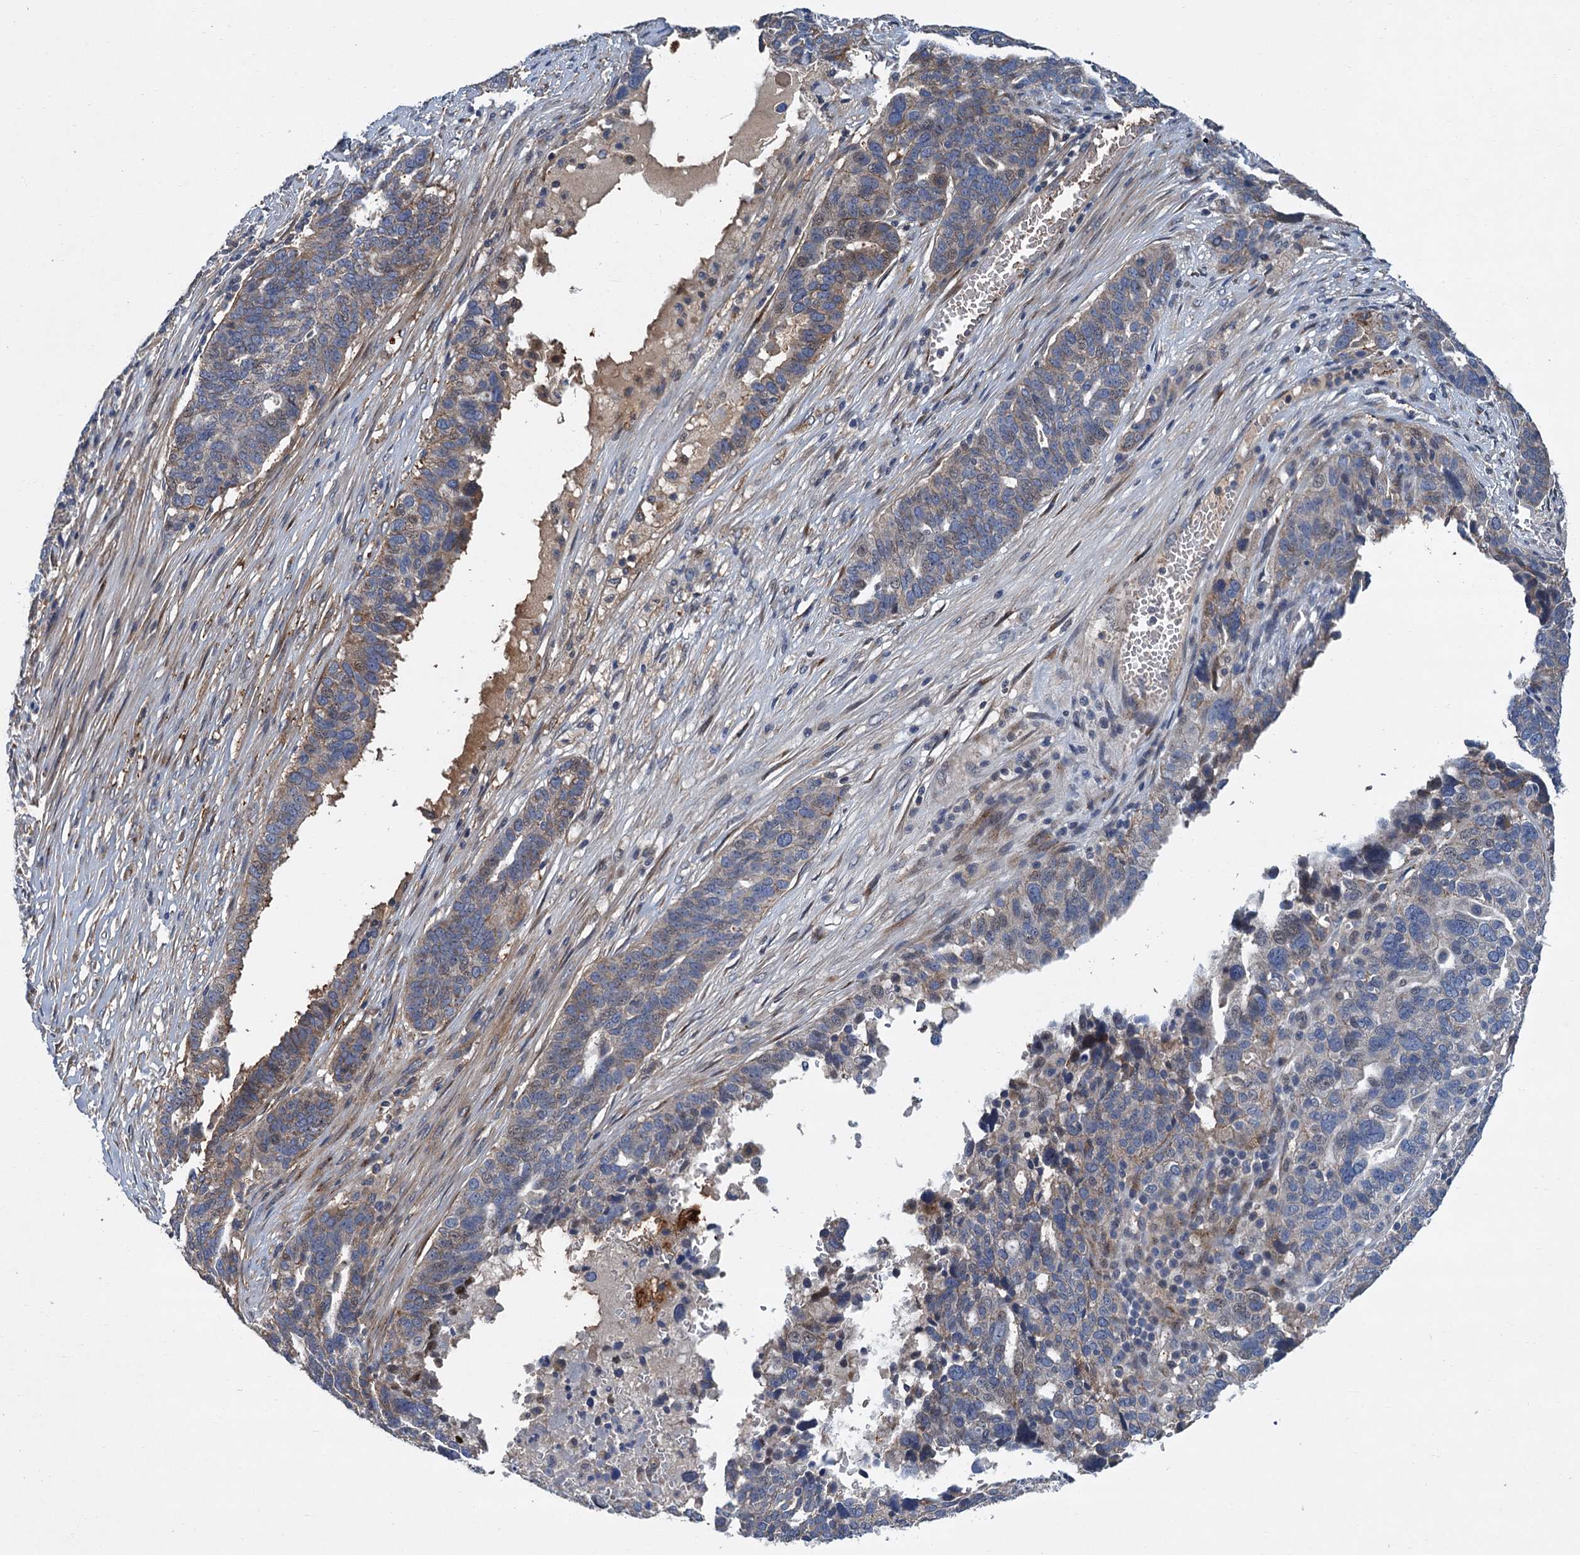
{"staining": {"intensity": "weak", "quantity": "<25%", "location": "cytoplasmic/membranous"}, "tissue": "ovarian cancer", "cell_type": "Tumor cells", "image_type": "cancer", "snomed": [{"axis": "morphology", "description": "Cystadenocarcinoma, serous, NOS"}, {"axis": "topography", "description": "Ovary"}], "caption": "A high-resolution image shows immunohistochemistry staining of ovarian cancer (serous cystadenocarcinoma), which displays no significant staining in tumor cells.", "gene": "TRAF7", "patient": {"sex": "female", "age": 59}}